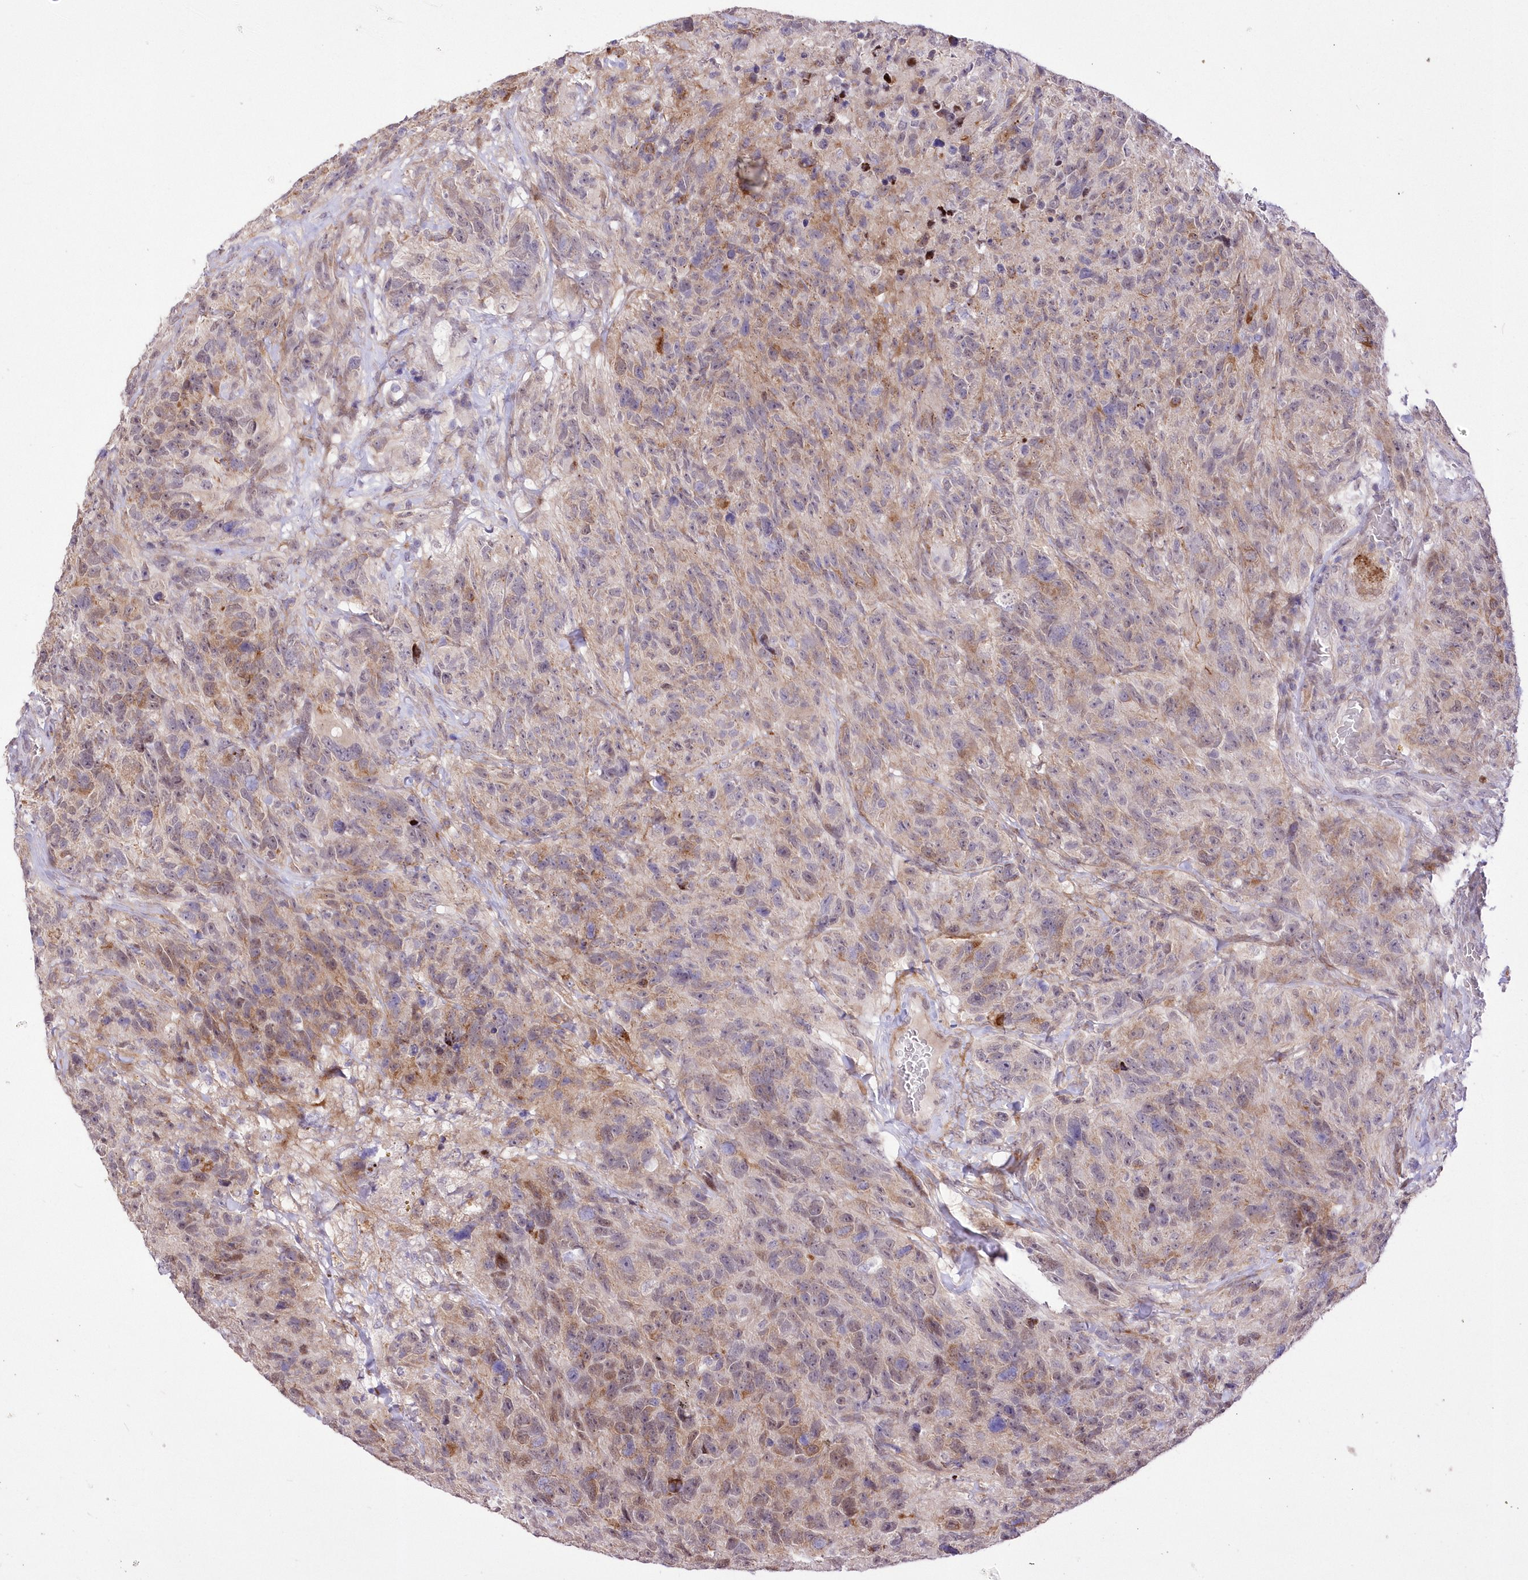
{"staining": {"intensity": "weak", "quantity": "25%-75%", "location": "cytoplasmic/membranous"}, "tissue": "glioma", "cell_type": "Tumor cells", "image_type": "cancer", "snomed": [{"axis": "morphology", "description": "Glioma, malignant, High grade"}, {"axis": "topography", "description": "Brain"}], "caption": "A micrograph of malignant high-grade glioma stained for a protein demonstrates weak cytoplasmic/membranous brown staining in tumor cells.", "gene": "FAM241B", "patient": {"sex": "male", "age": 69}}